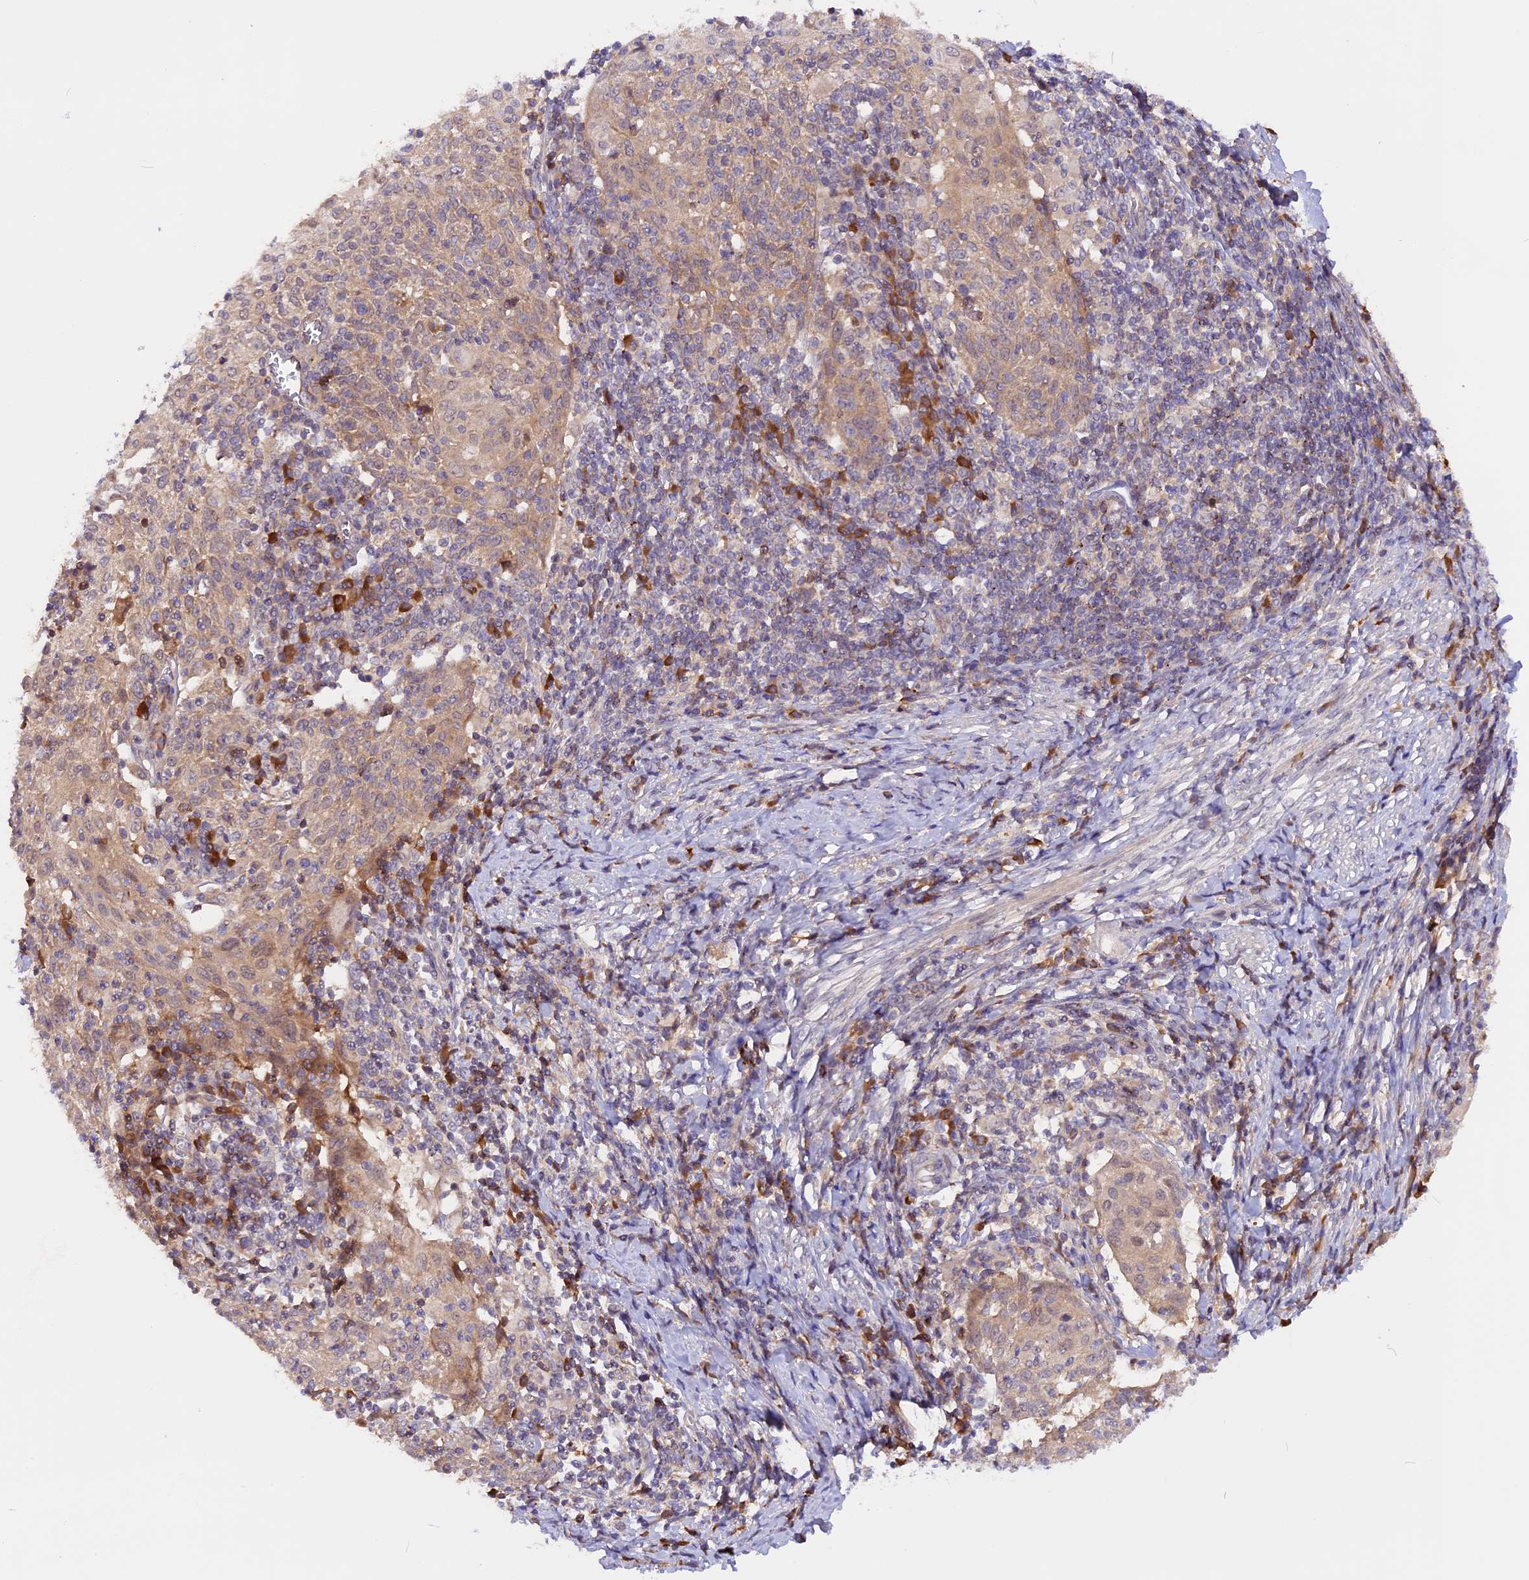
{"staining": {"intensity": "weak", "quantity": ">75%", "location": "cytoplasmic/membranous"}, "tissue": "cervical cancer", "cell_type": "Tumor cells", "image_type": "cancer", "snomed": [{"axis": "morphology", "description": "Squamous cell carcinoma, NOS"}, {"axis": "topography", "description": "Cervix"}], "caption": "Cervical cancer stained with DAB IHC displays low levels of weak cytoplasmic/membranous positivity in approximately >75% of tumor cells.", "gene": "MARK4", "patient": {"sex": "female", "age": 52}}